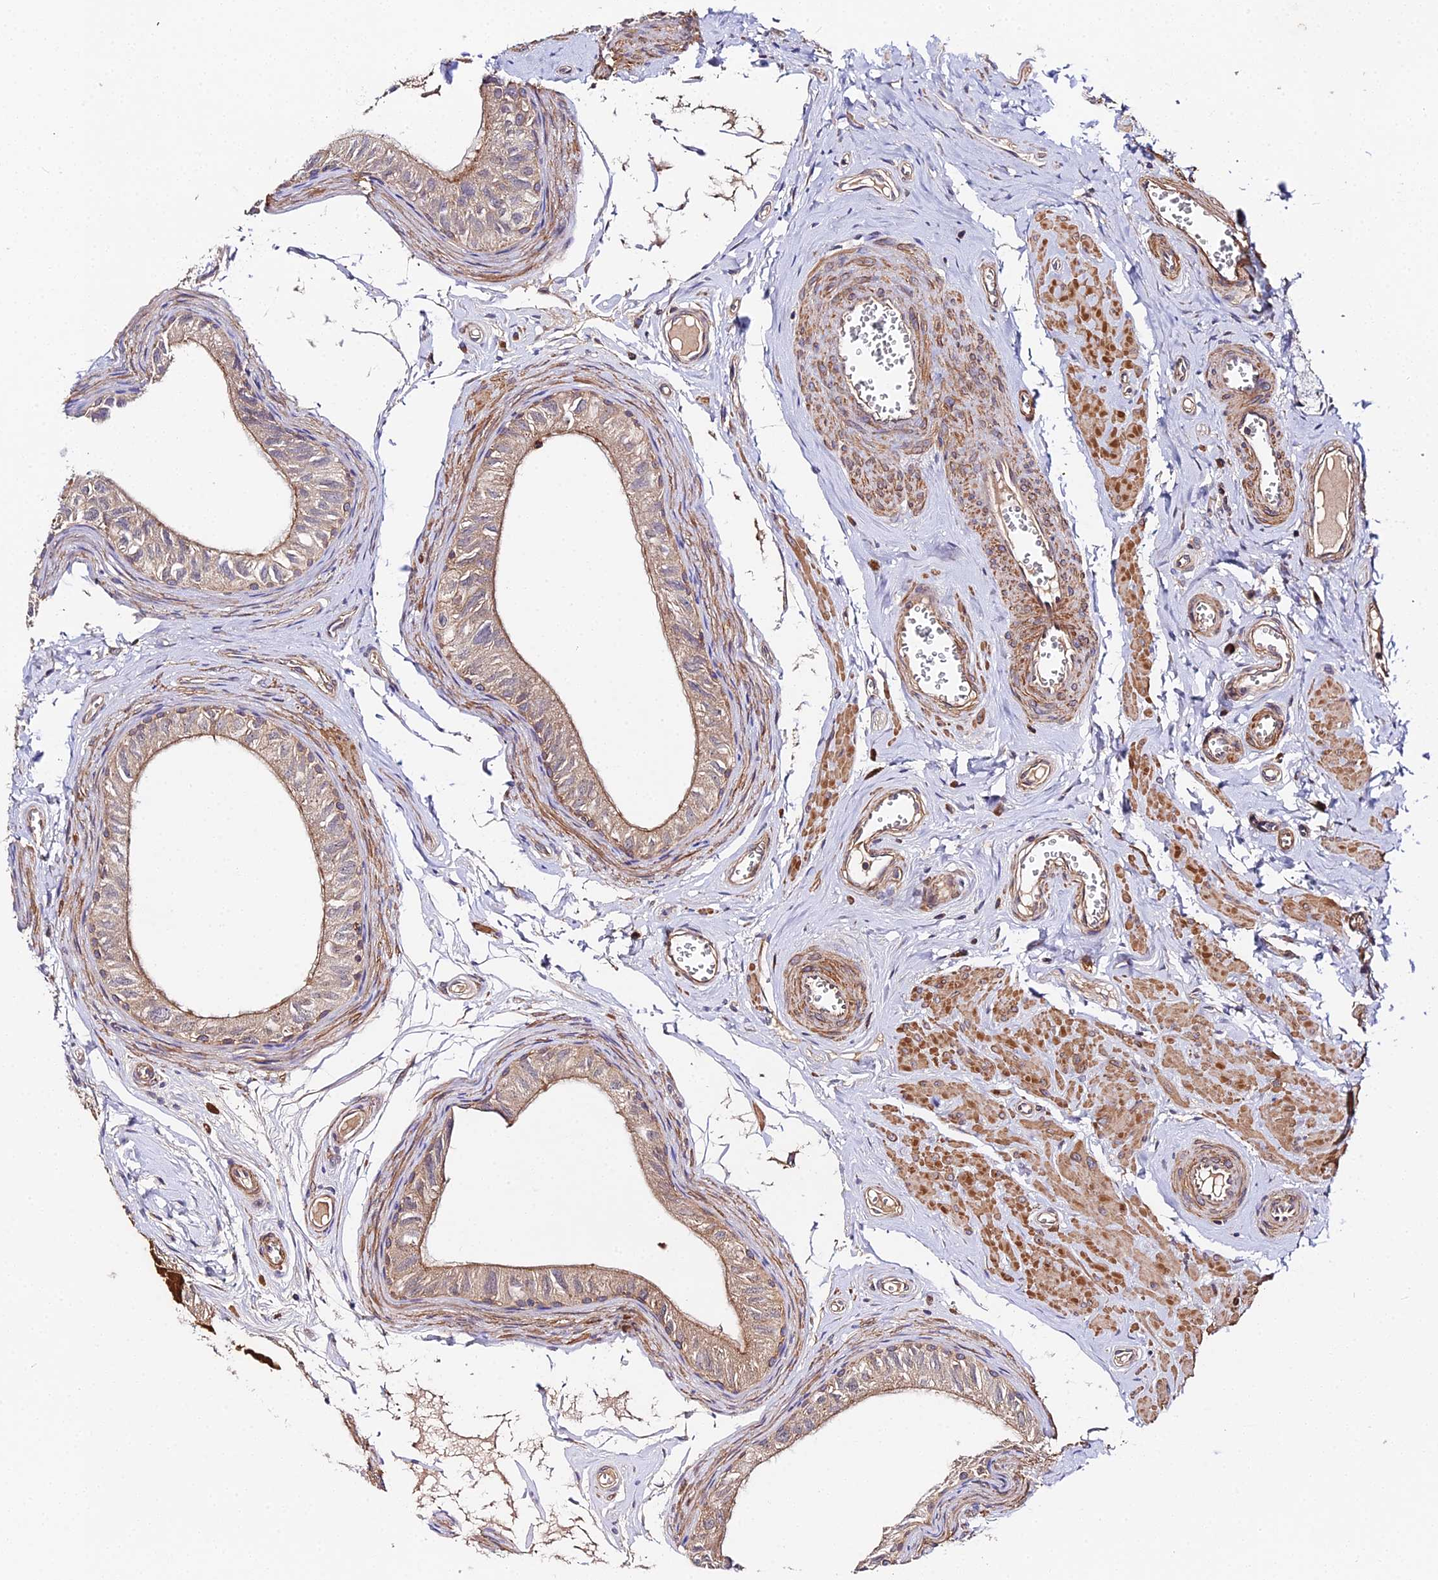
{"staining": {"intensity": "moderate", "quantity": ">75%", "location": "cytoplasmic/membranous"}, "tissue": "epididymis", "cell_type": "Glandular cells", "image_type": "normal", "snomed": [{"axis": "morphology", "description": "Normal tissue, NOS"}, {"axis": "topography", "description": "Epididymis"}], "caption": "Protein staining displays moderate cytoplasmic/membranous expression in approximately >75% of glandular cells in benign epididymis. Nuclei are stained in blue.", "gene": "TRIM26", "patient": {"sex": "male", "age": 42}}